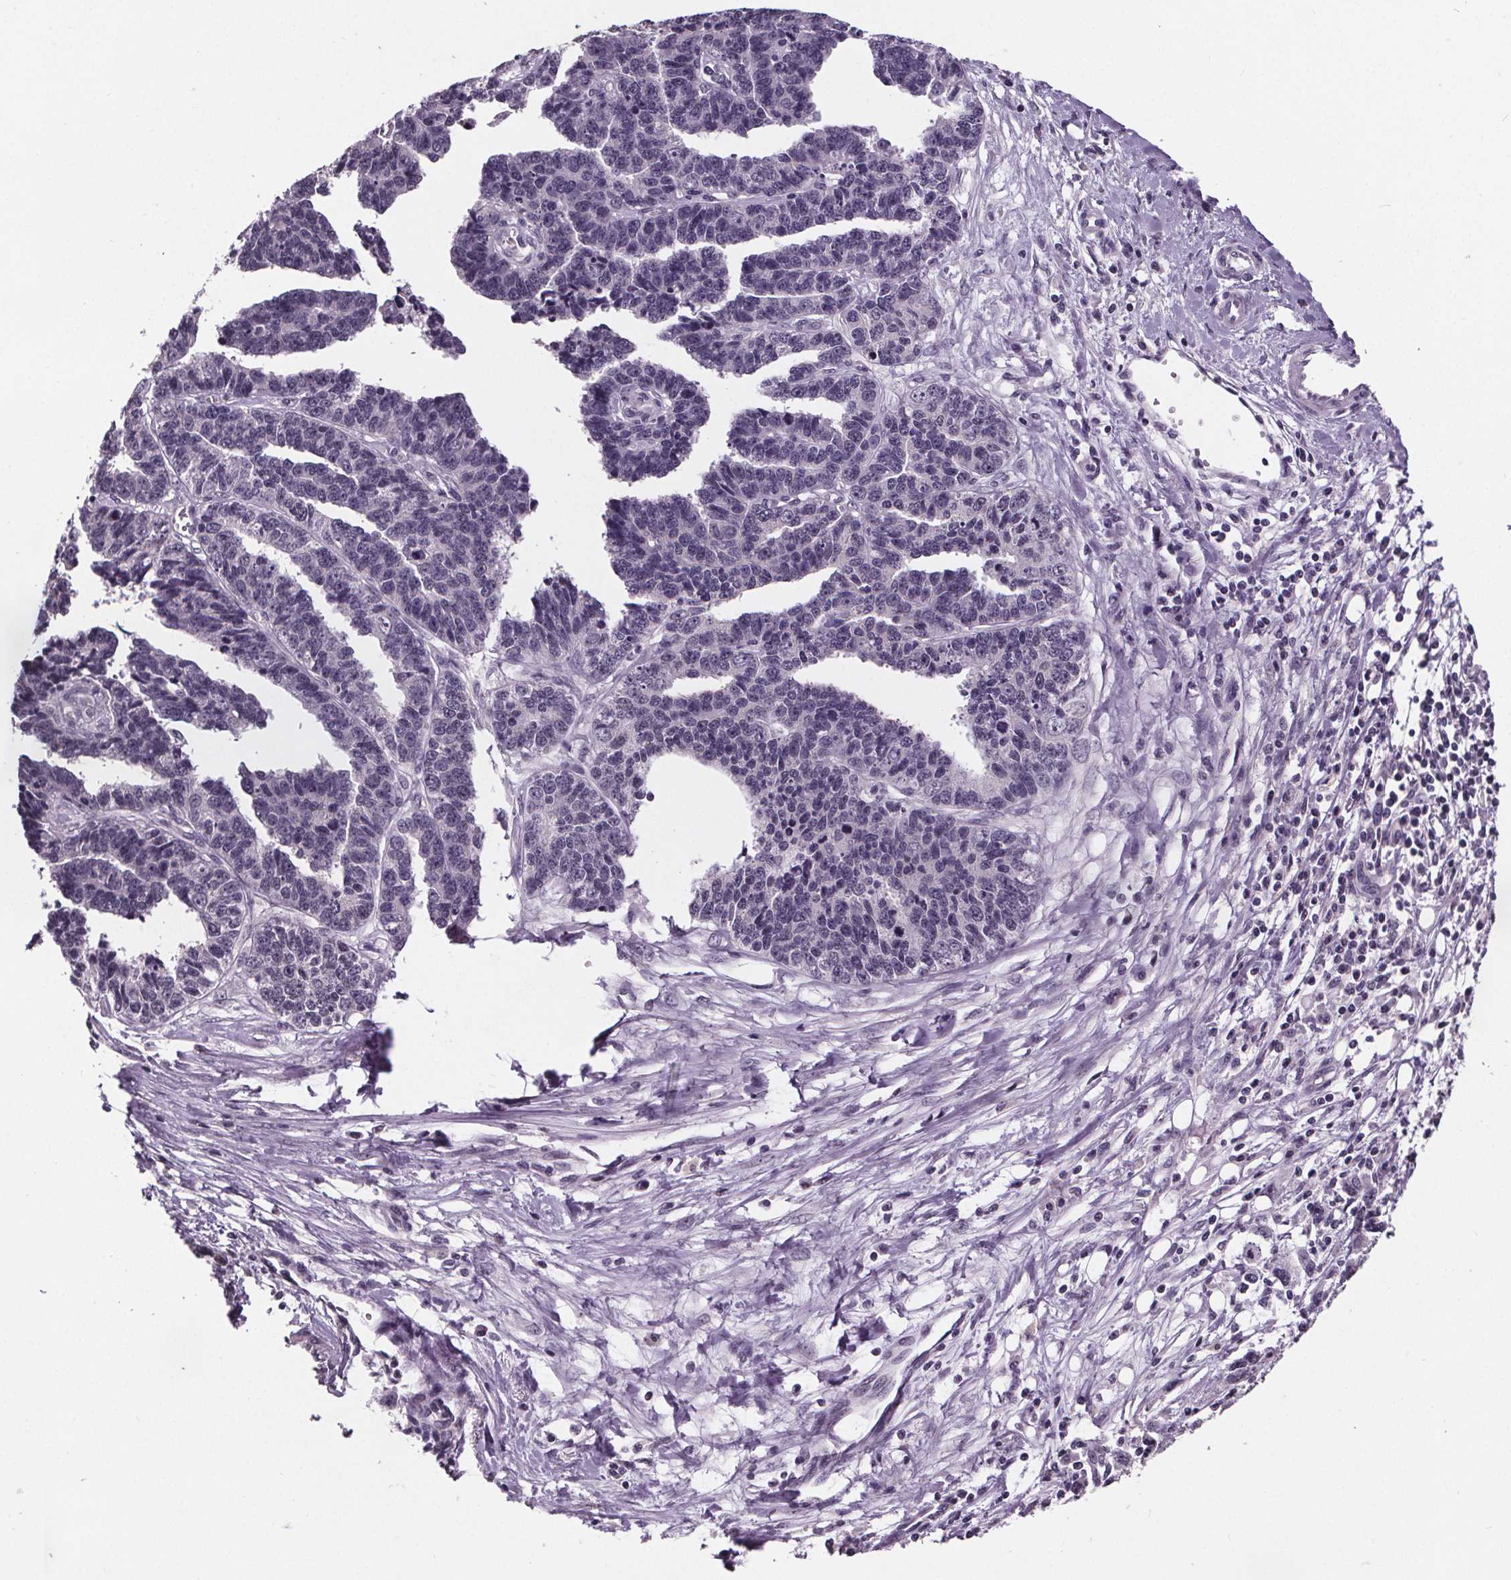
{"staining": {"intensity": "moderate", "quantity": "<25%", "location": "nuclear"}, "tissue": "ovarian cancer", "cell_type": "Tumor cells", "image_type": "cancer", "snomed": [{"axis": "morphology", "description": "Cystadenocarcinoma, serous, NOS"}, {"axis": "topography", "description": "Ovary"}], "caption": "The immunohistochemical stain labels moderate nuclear expression in tumor cells of ovarian cancer tissue.", "gene": "NKX6-1", "patient": {"sex": "female", "age": 76}}